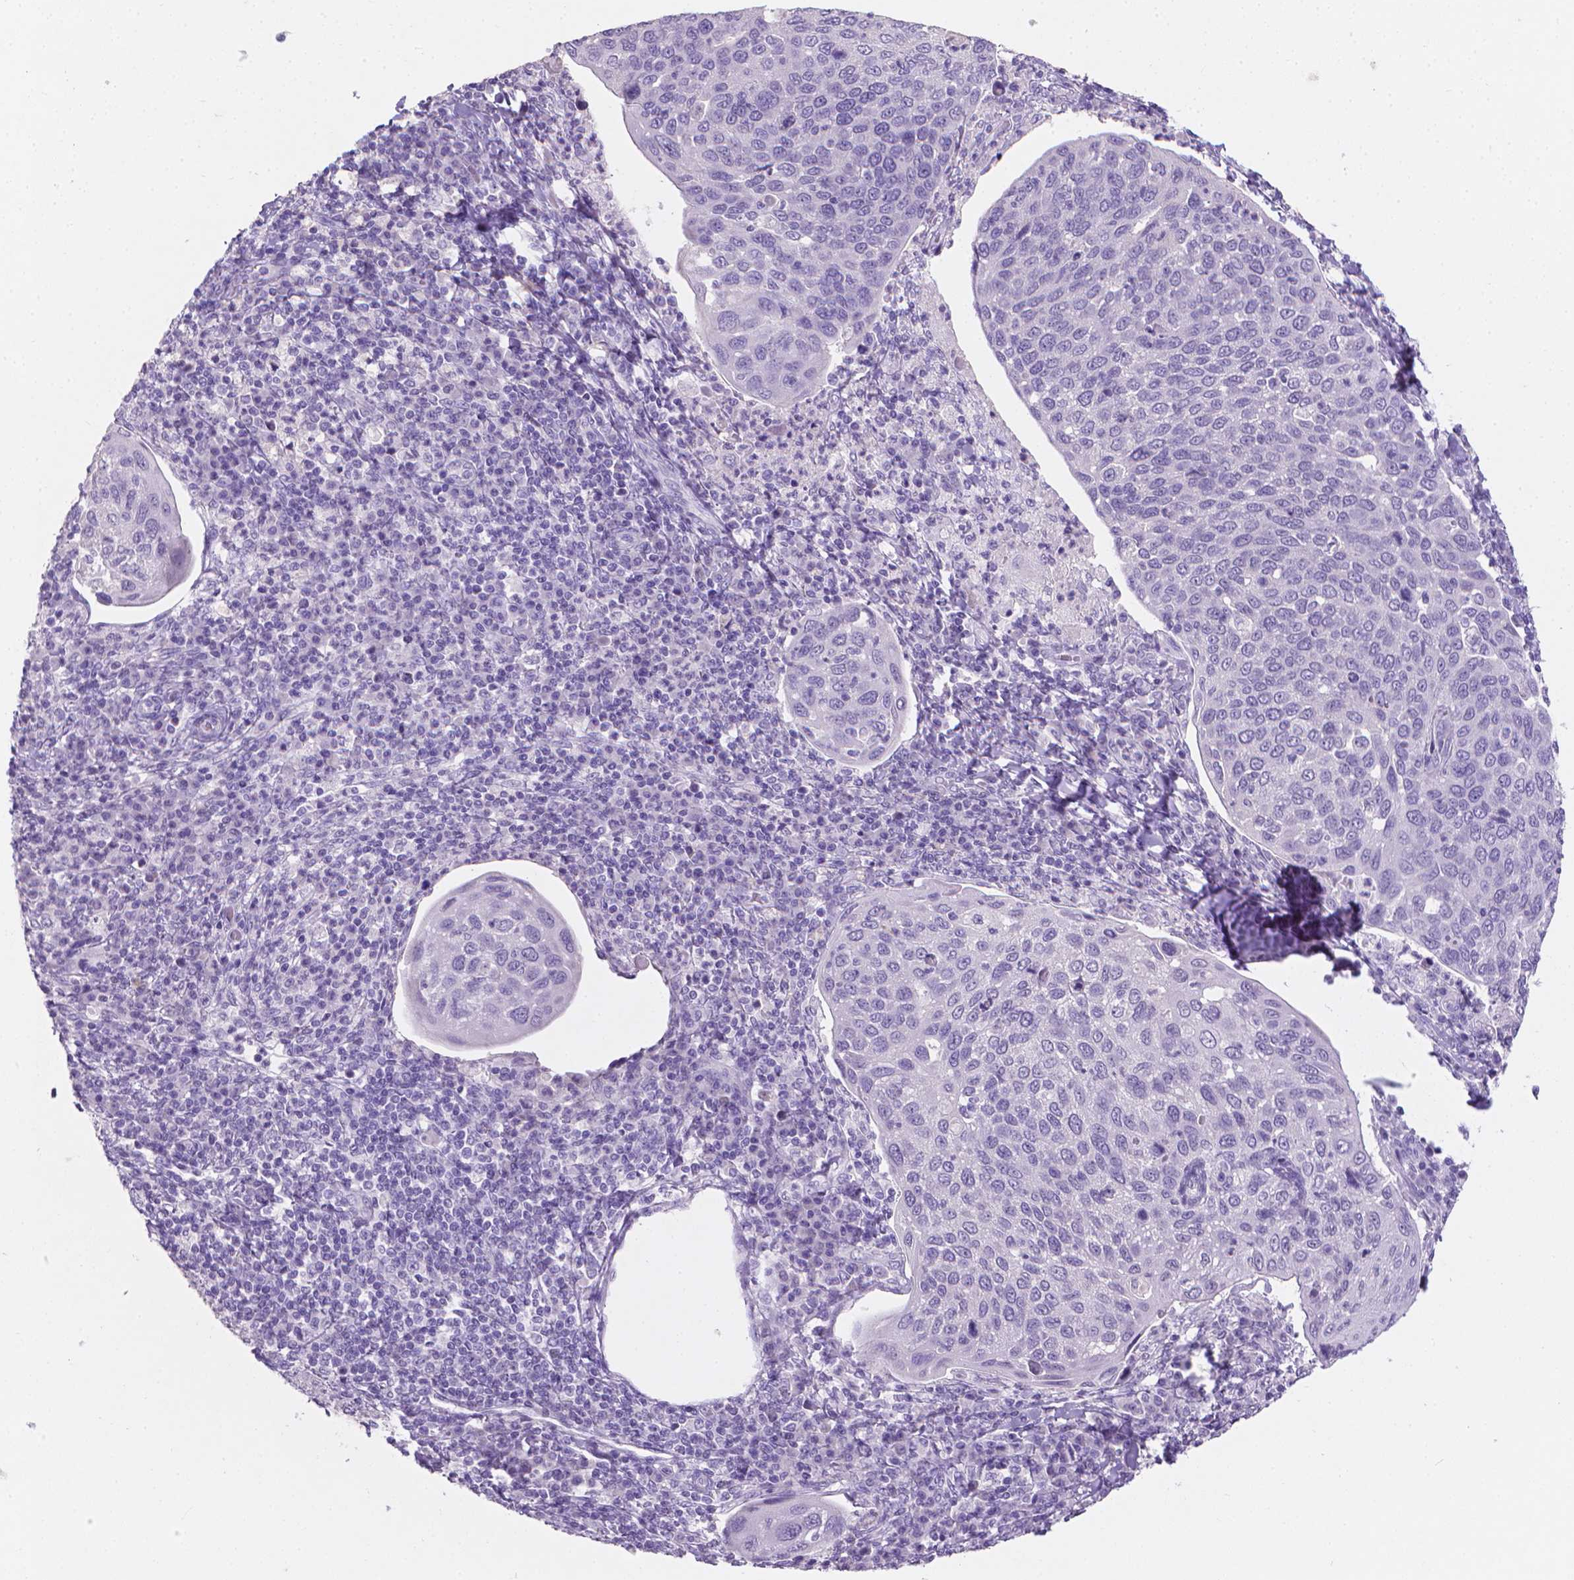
{"staining": {"intensity": "negative", "quantity": "none", "location": "none"}, "tissue": "cervical cancer", "cell_type": "Tumor cells", "image_type": "cancer", "snomed": [{"axis": "morphology", "description": "Squamous cell carcinoma, NOS"}, {"axis": "topography", "description": "Cervix"}], "caption": "Tumor cells show no significant staining in cervical cancer (squamous cell carcinoma). Nuclei are stained in blue.", "gene": "XPNPEP2", "patient": {"sex": "female", "age": 54}}